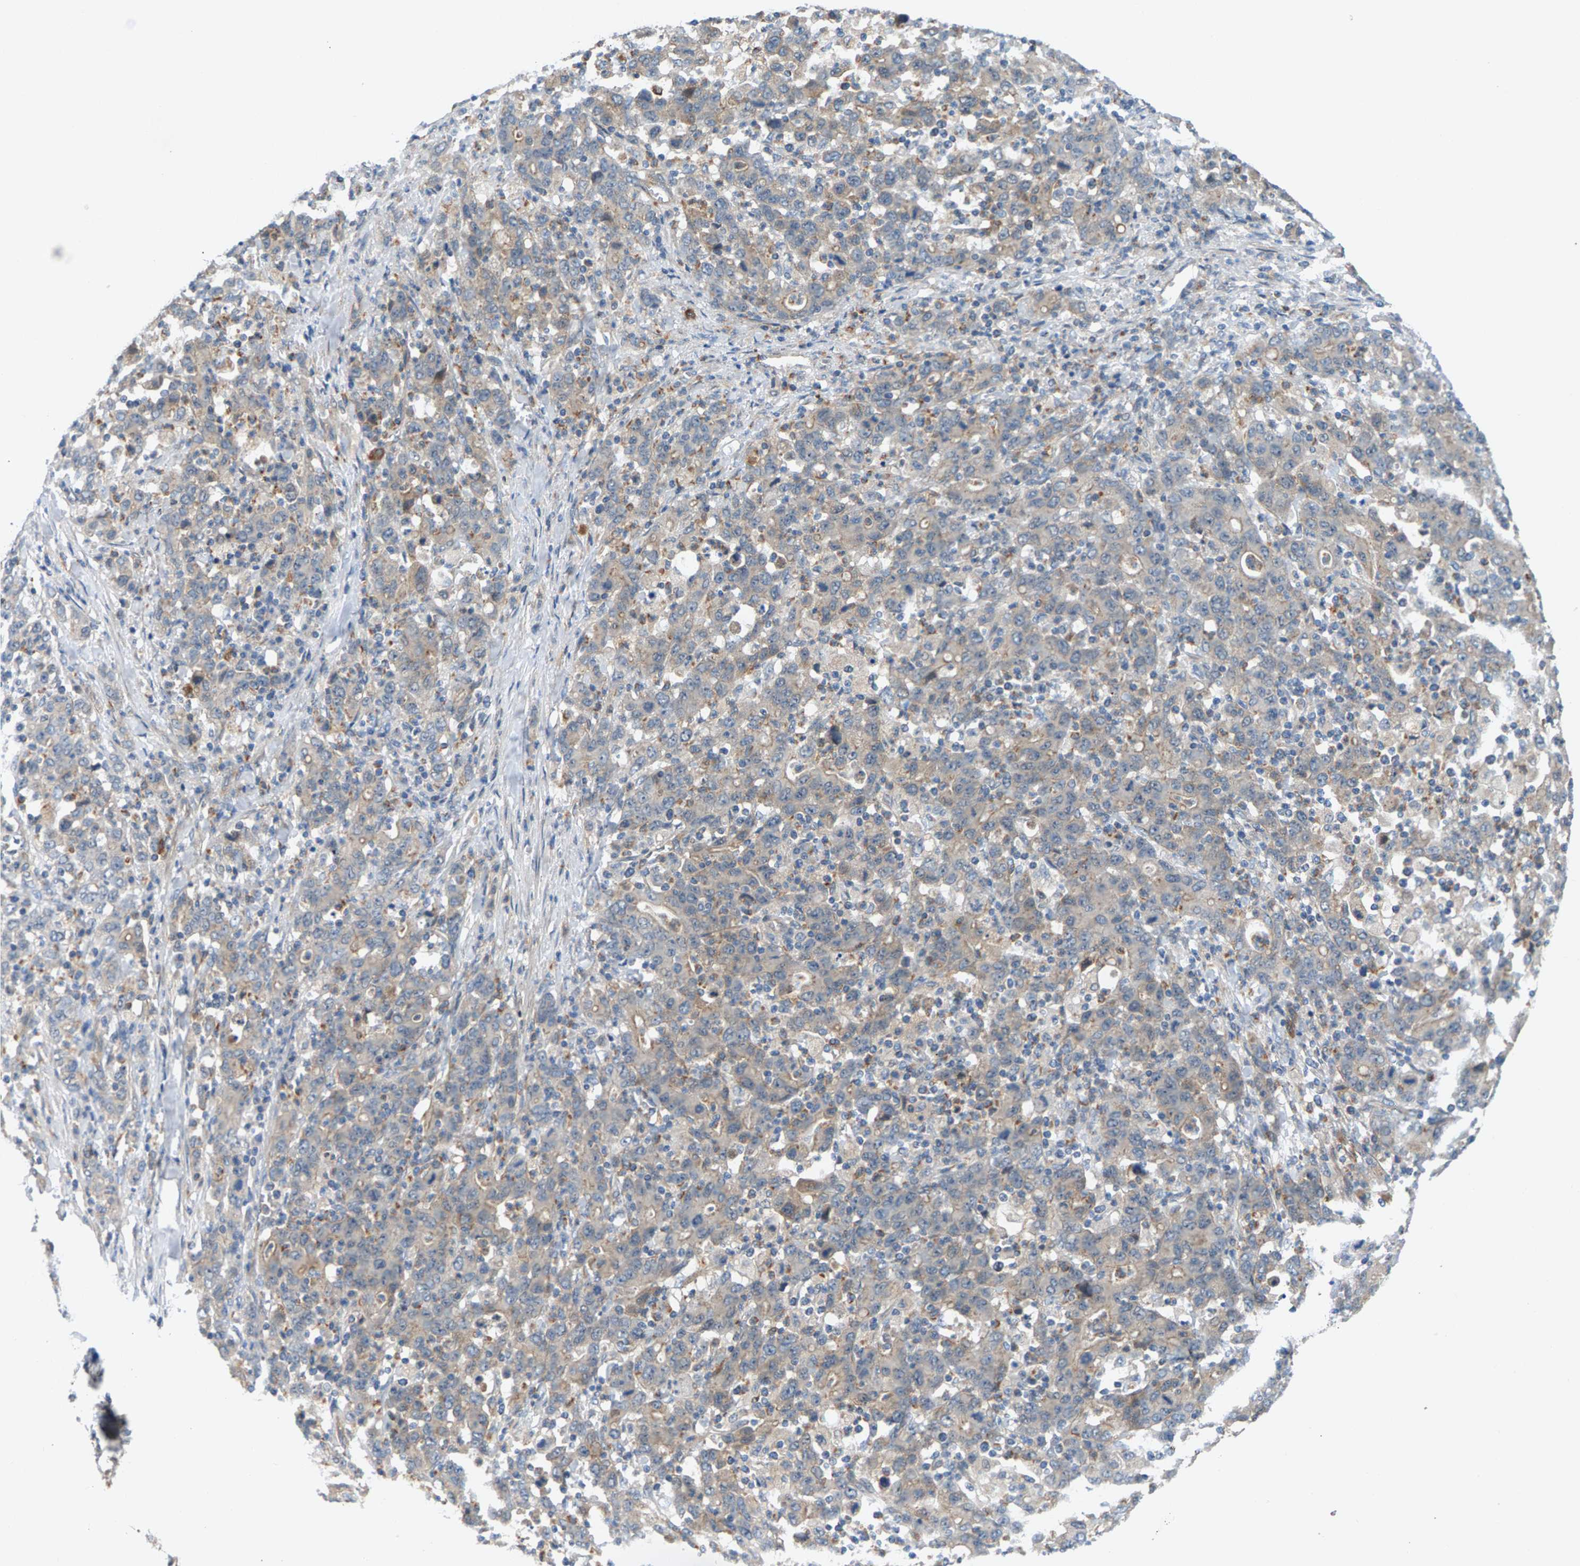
{"staining": {"intensity": "weak", "quantity": "25%-75%", "location": "cytoplasmic/membranous"}, "tissue": "stomach cancer", "cell_type": "Tumor cells", "image_type": "cancer", "snomed": [{"axis": "morphology", "description": "Adenocarcinoma, NOS"}, {"axis": "topography", "description": "Stomach, upper"}], "caption": "A low amount of weak cytoplasmic/membranous staining is seen in about 25%-75% of tumor cells in stomach cancer tissue. The staining is performed using DAB brown chromogen to label protein expression. The nuclei are counter-stained blue using hematoxylin.", "gene": "PDCL", "patient": {"sex": "male", "age": 69}}